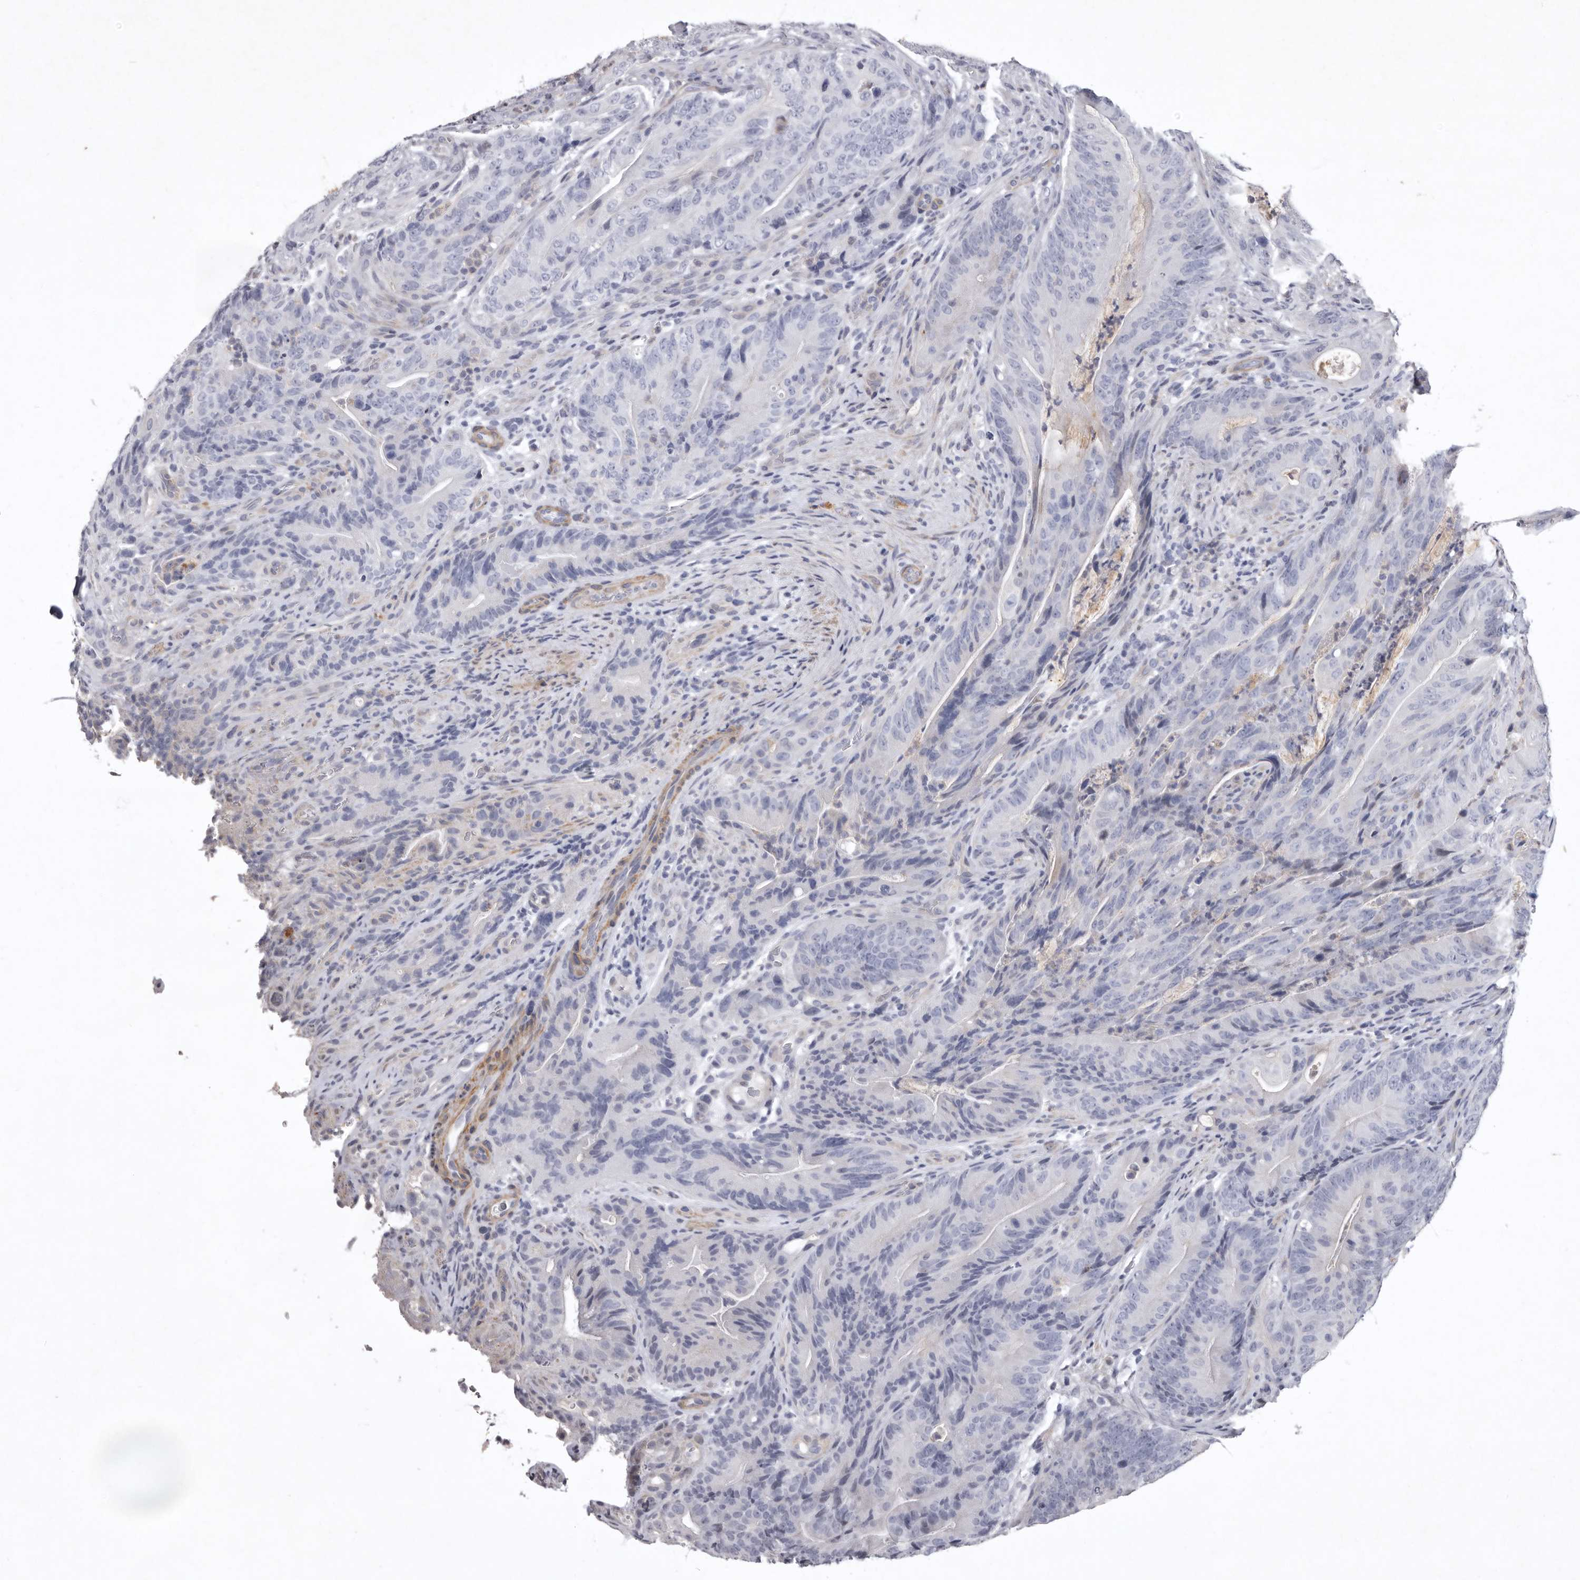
{"staining": {"intensity": "negative", "quantity": "none", "location": "none"}, "tissue": "colorectal cancer", "cell_type": "Tumor cells", "image_type": "cancer", "snomed": [{"axis": "morphology", "description": "Normal tissue, NOS"}, {"axis": "topography", "description": "Colon"}], "caption": "The photomicrograph demonstrates no significant expression in tumor cells of colorectal cancer.", "gene": "NKAIN4", "patient": {"sex": "female", "age": 82}}